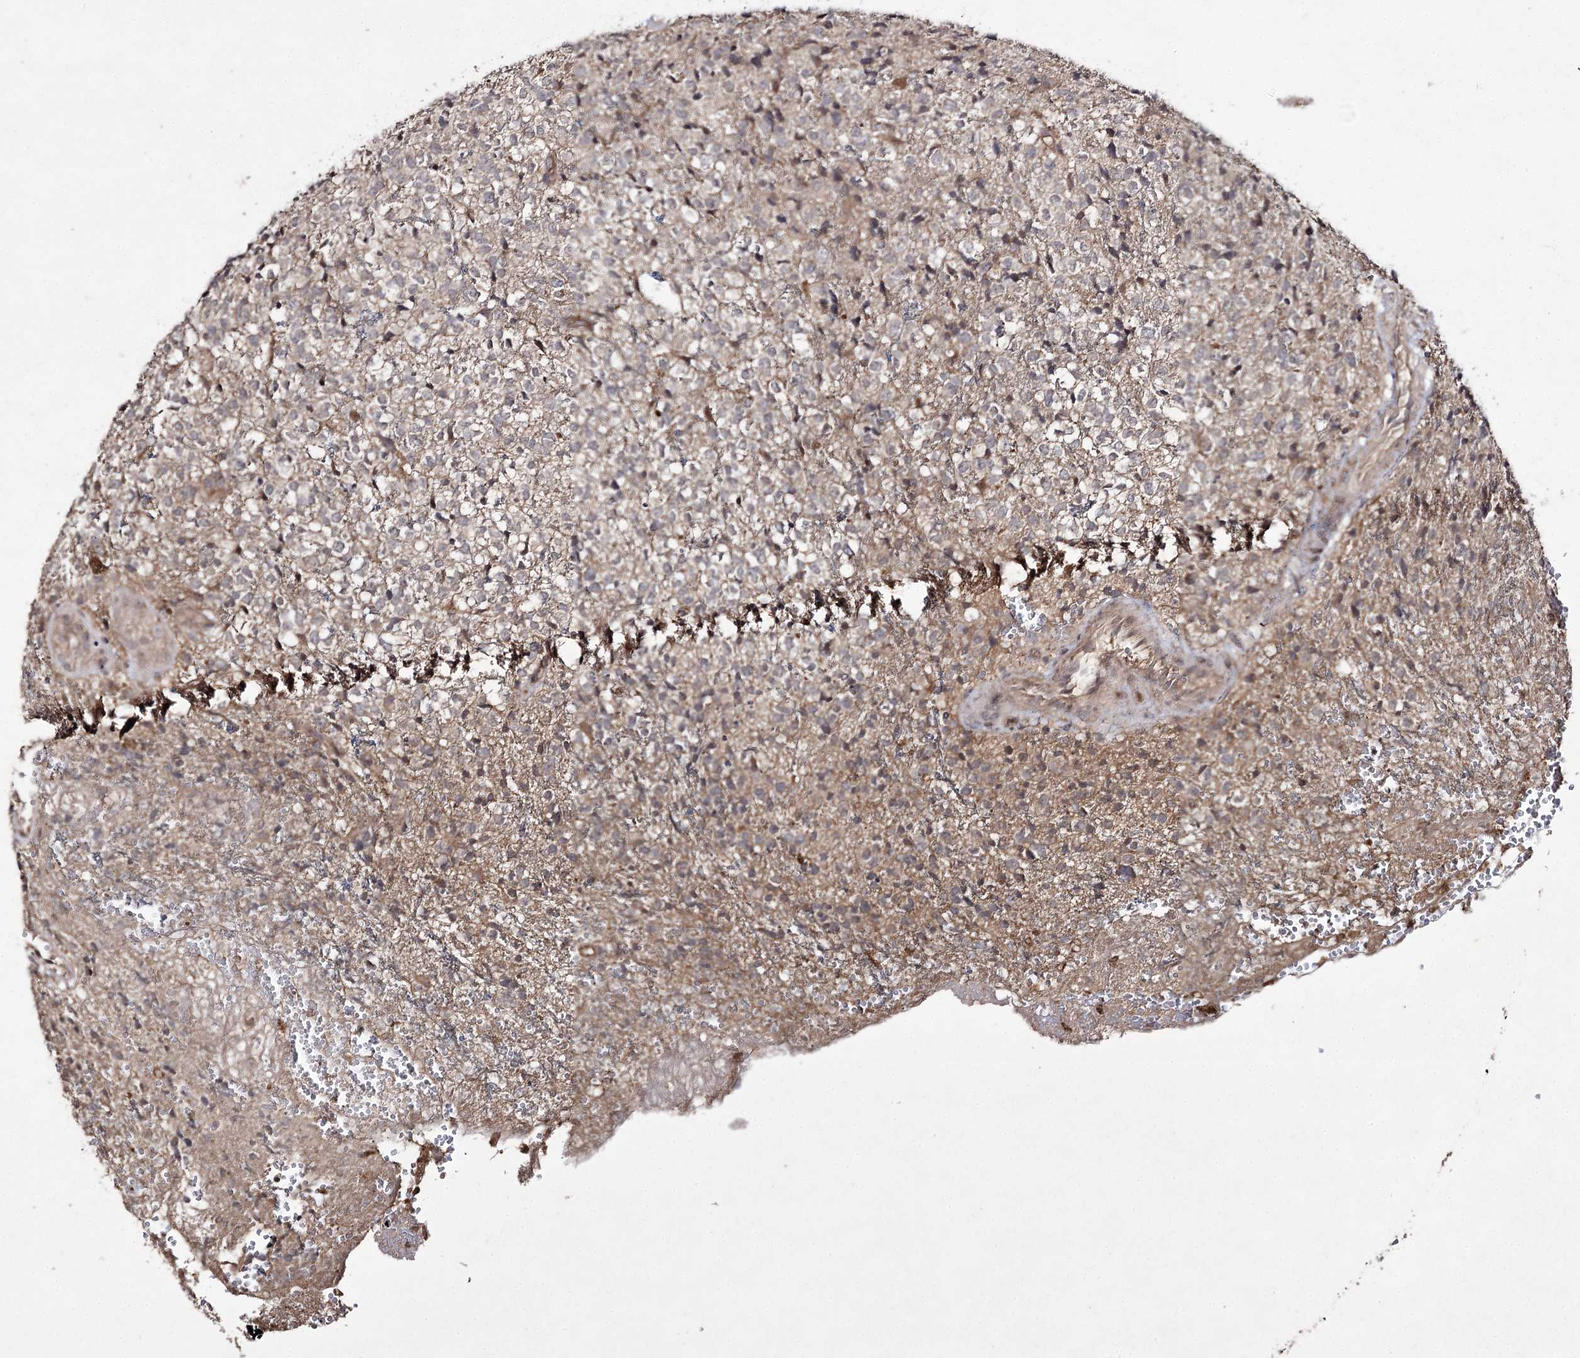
{"staining": {"intensity": "moderate", "quantity": "<25%", "location": "cytoplasmic/membranous"}, "tissue": "glioma", "cell_type": "Tumor cells", "image_type": "cancer", "snomed": [{"axis": "morphology", "description": "Glioma, malignant, High grade"}, {"axis": "topography", "description": "Brain"}], "caption": "This histopathology image displays immunohistochemistry (IHC) staining of human glioma, with low moderate cytoplasmic/membranous expression in about <25% of tumor cells.", "gene": "FANCL", "patient": {"sex": "male", "age": 56}}